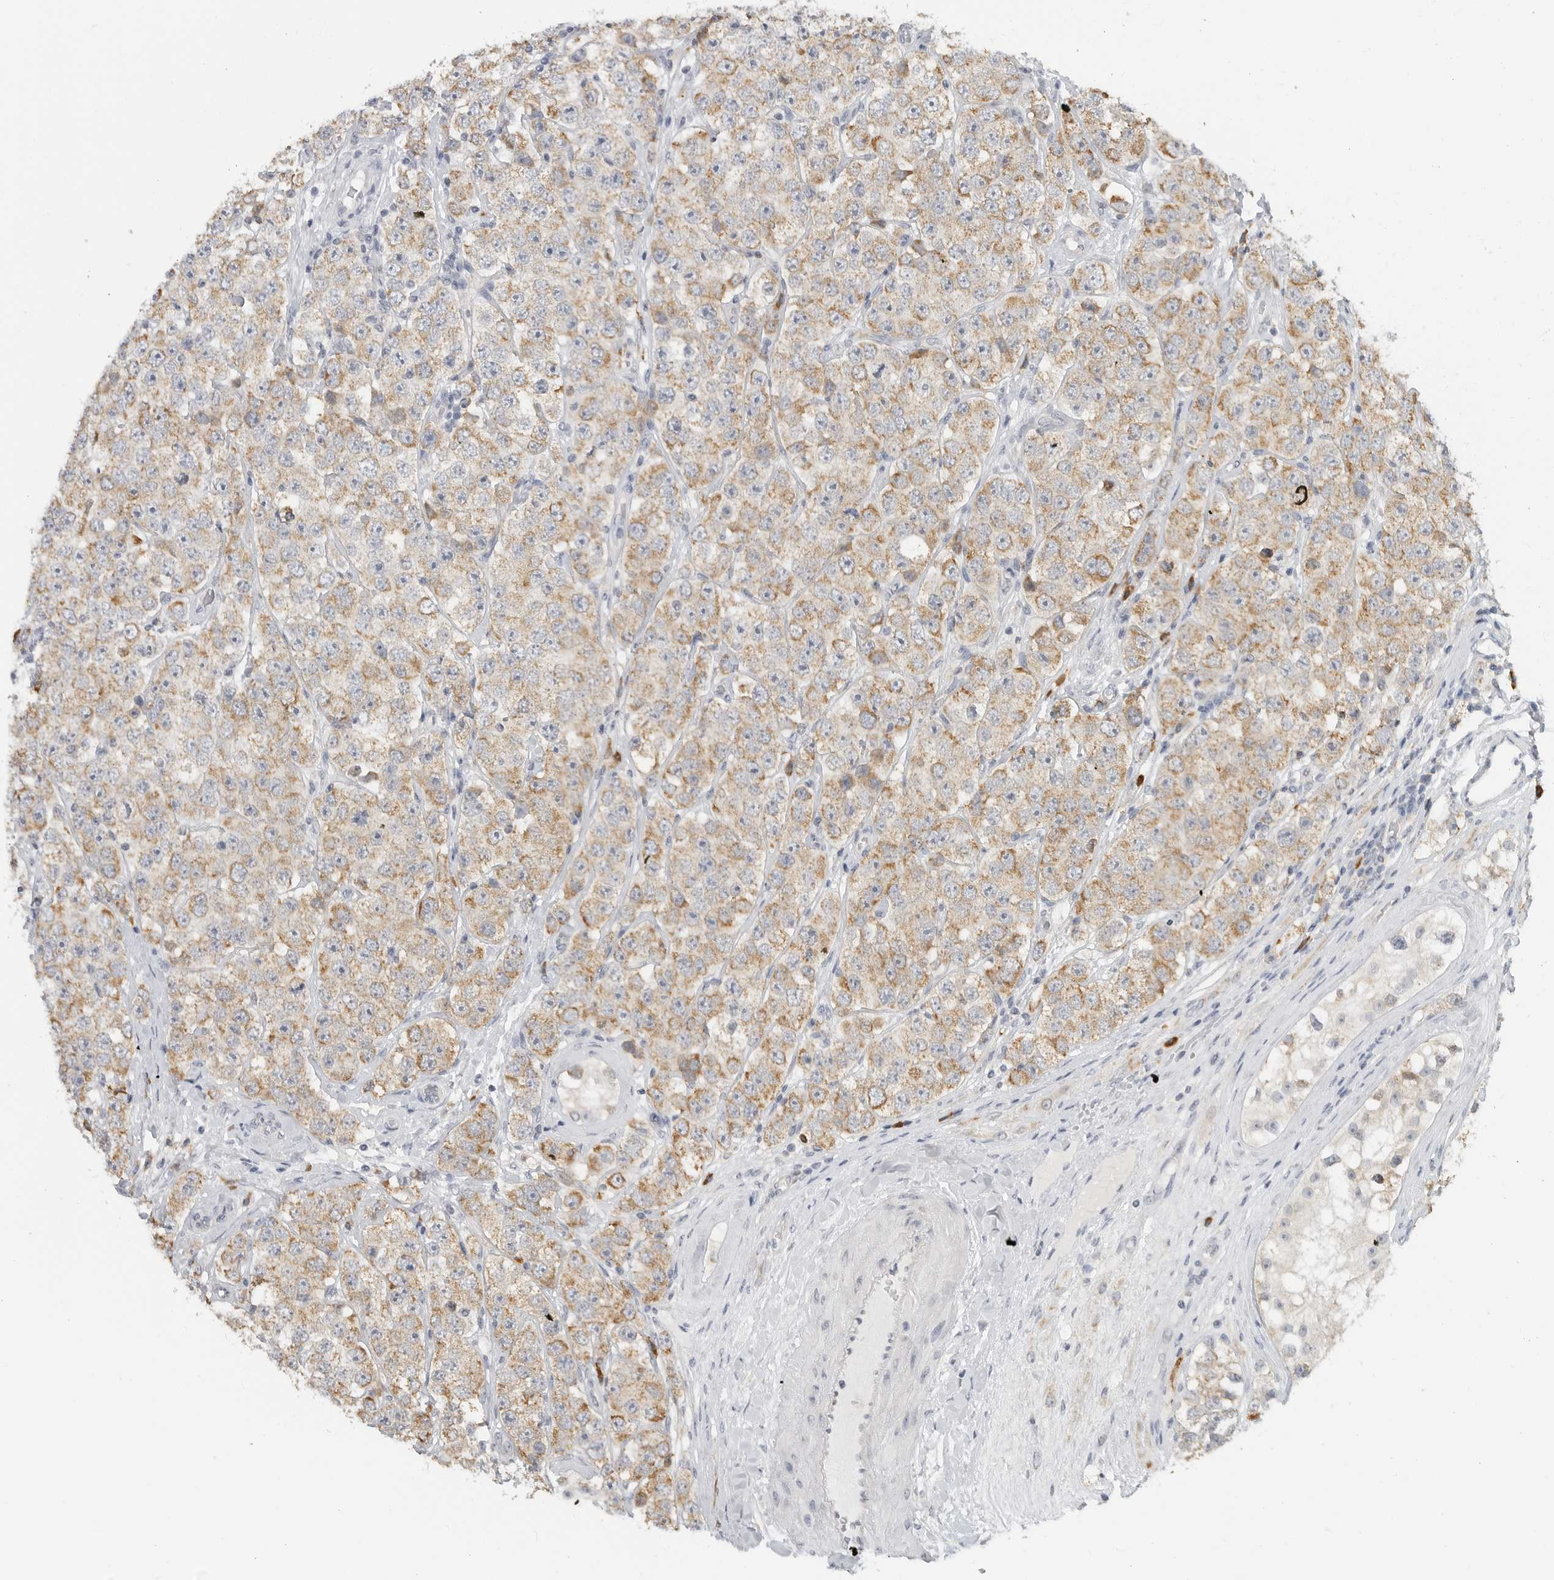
{"staining": {"intensity": "moderate", "quantity": ">75%", "location": "cytoplasmic/membranous"}, "tissue": "testis cancer", "cell_type": "Tumor cells", "image_type": "cancer", "snomed": [{"axis": "morphology", "description": "Seminoma, NOS"}, {"axis": "topography", "description": "Testis"}], "caption": "Moderate cytoplasmic/membranous protein expression is present in approximately >75% of tumor cells in seminoma (testis).", "gene": "IL12RB2", "patient": {"sex": "male", "age": 28}}